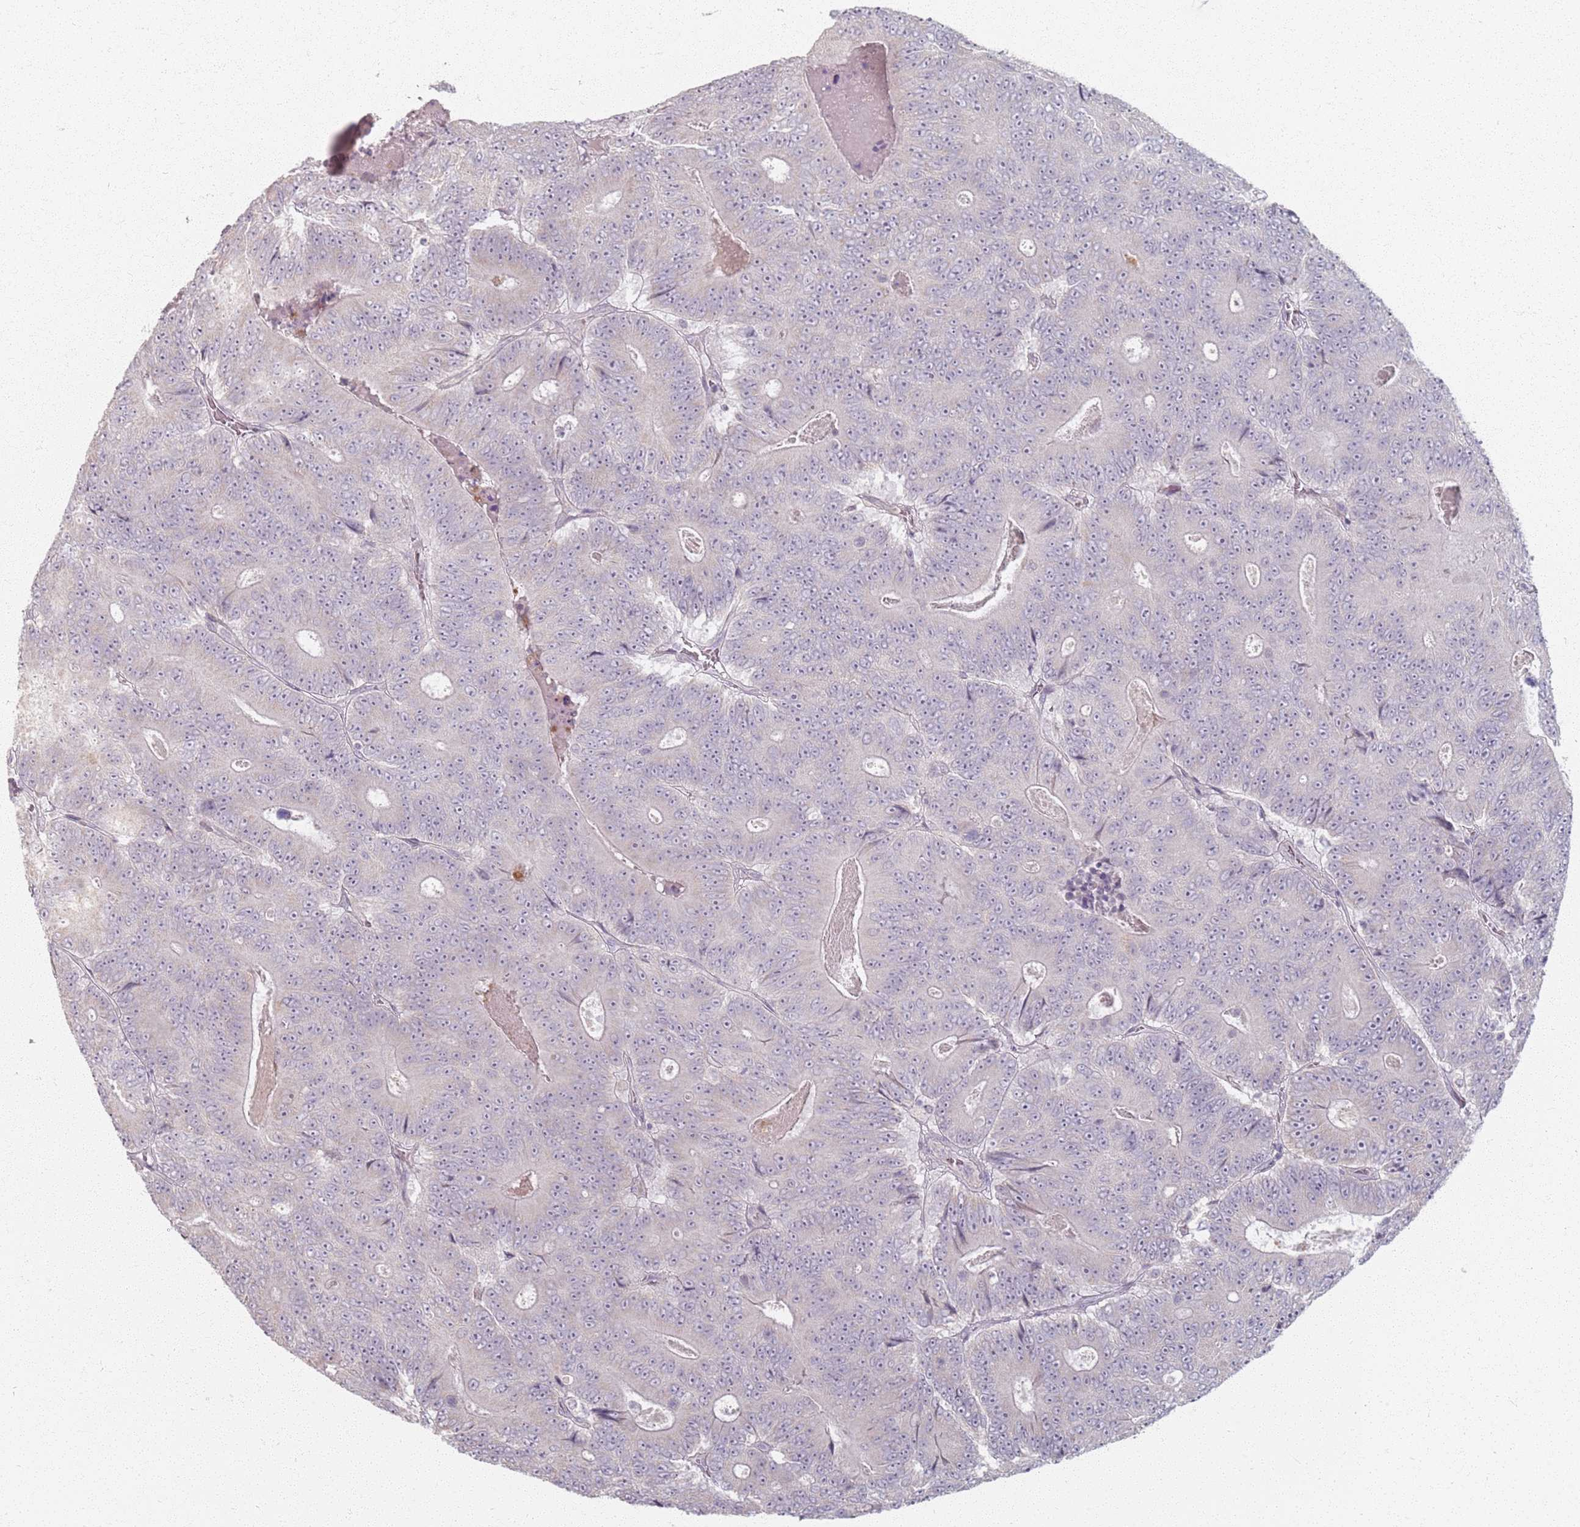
{"staining": {"intensity": "negative", "quantity": "none", "location": "none"}, "tissue": "colorectal cancer", "cell_type": "Tumor cells", "image_type": "cancer", "snomed": [{"axis": "morphology", "description": "Adenocarcinoma, NOS"}, {"axis": "topography", "description": "Colon"}], "caption": "Immunohistochemical staining of adenocarcinoma (colorectal) shows no significant expression in tumor cells.", "gene": "PKD2L2", "patient": {"sex": "male", "age": 83}}